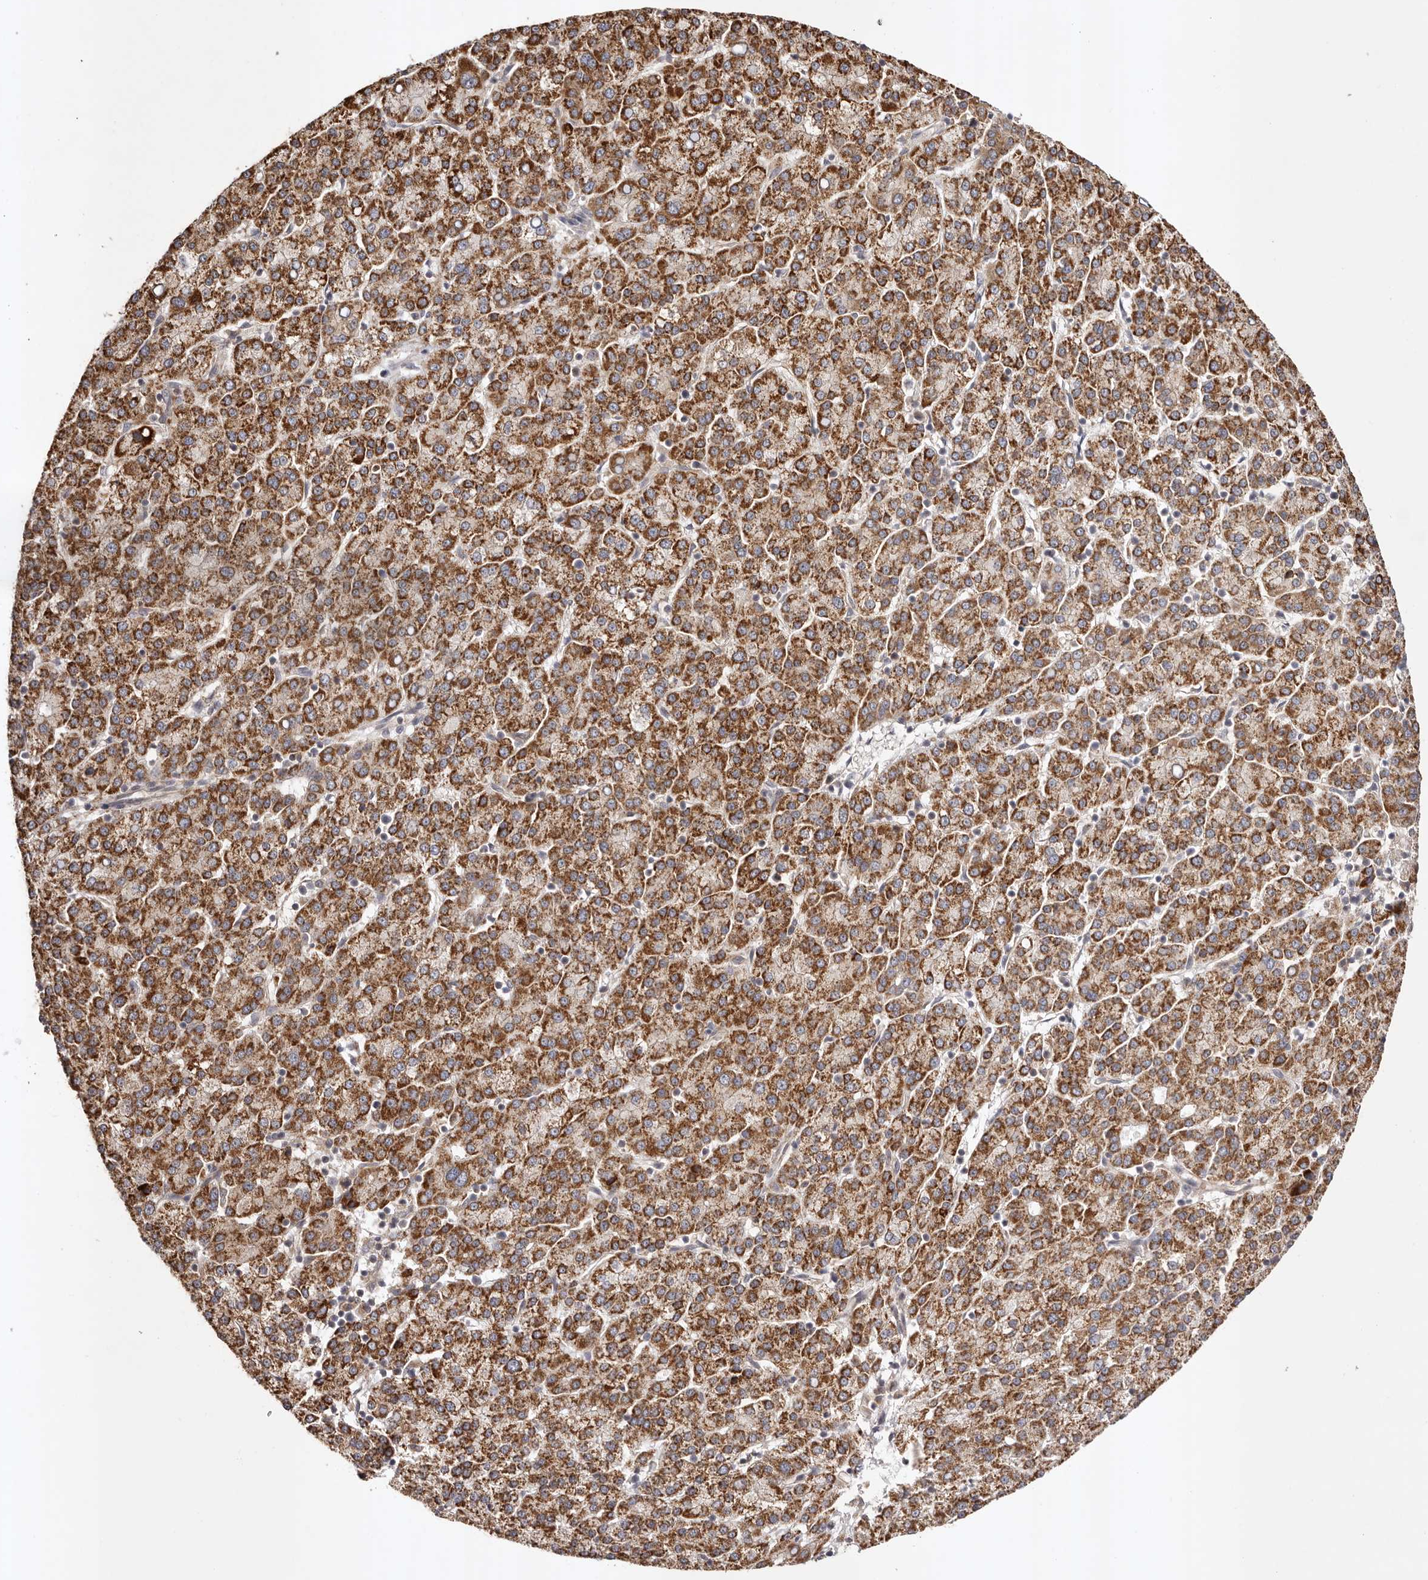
{"staining": {"intensity": "strong", "quantity": ">75%", "location": "cytoplasmic/membranous"}, "tissue": "liver cancer", "cell_type": "Tumor cells", "image_type": "cancer", "snomed": [{"axis": "morphology", "description": "Carcinoma, Hepatocellular, NOS"}, {"axis": "topography", "description": "Liver"}], "caption": "A histopathology image of liver cancer (hepatocellular carcinoma) stained for a protein reveals strong cytoplasmic/membranous brown staining in tumor cells.", "gene": "UBR2", "patient": {"sex": "female", "age": 58}}